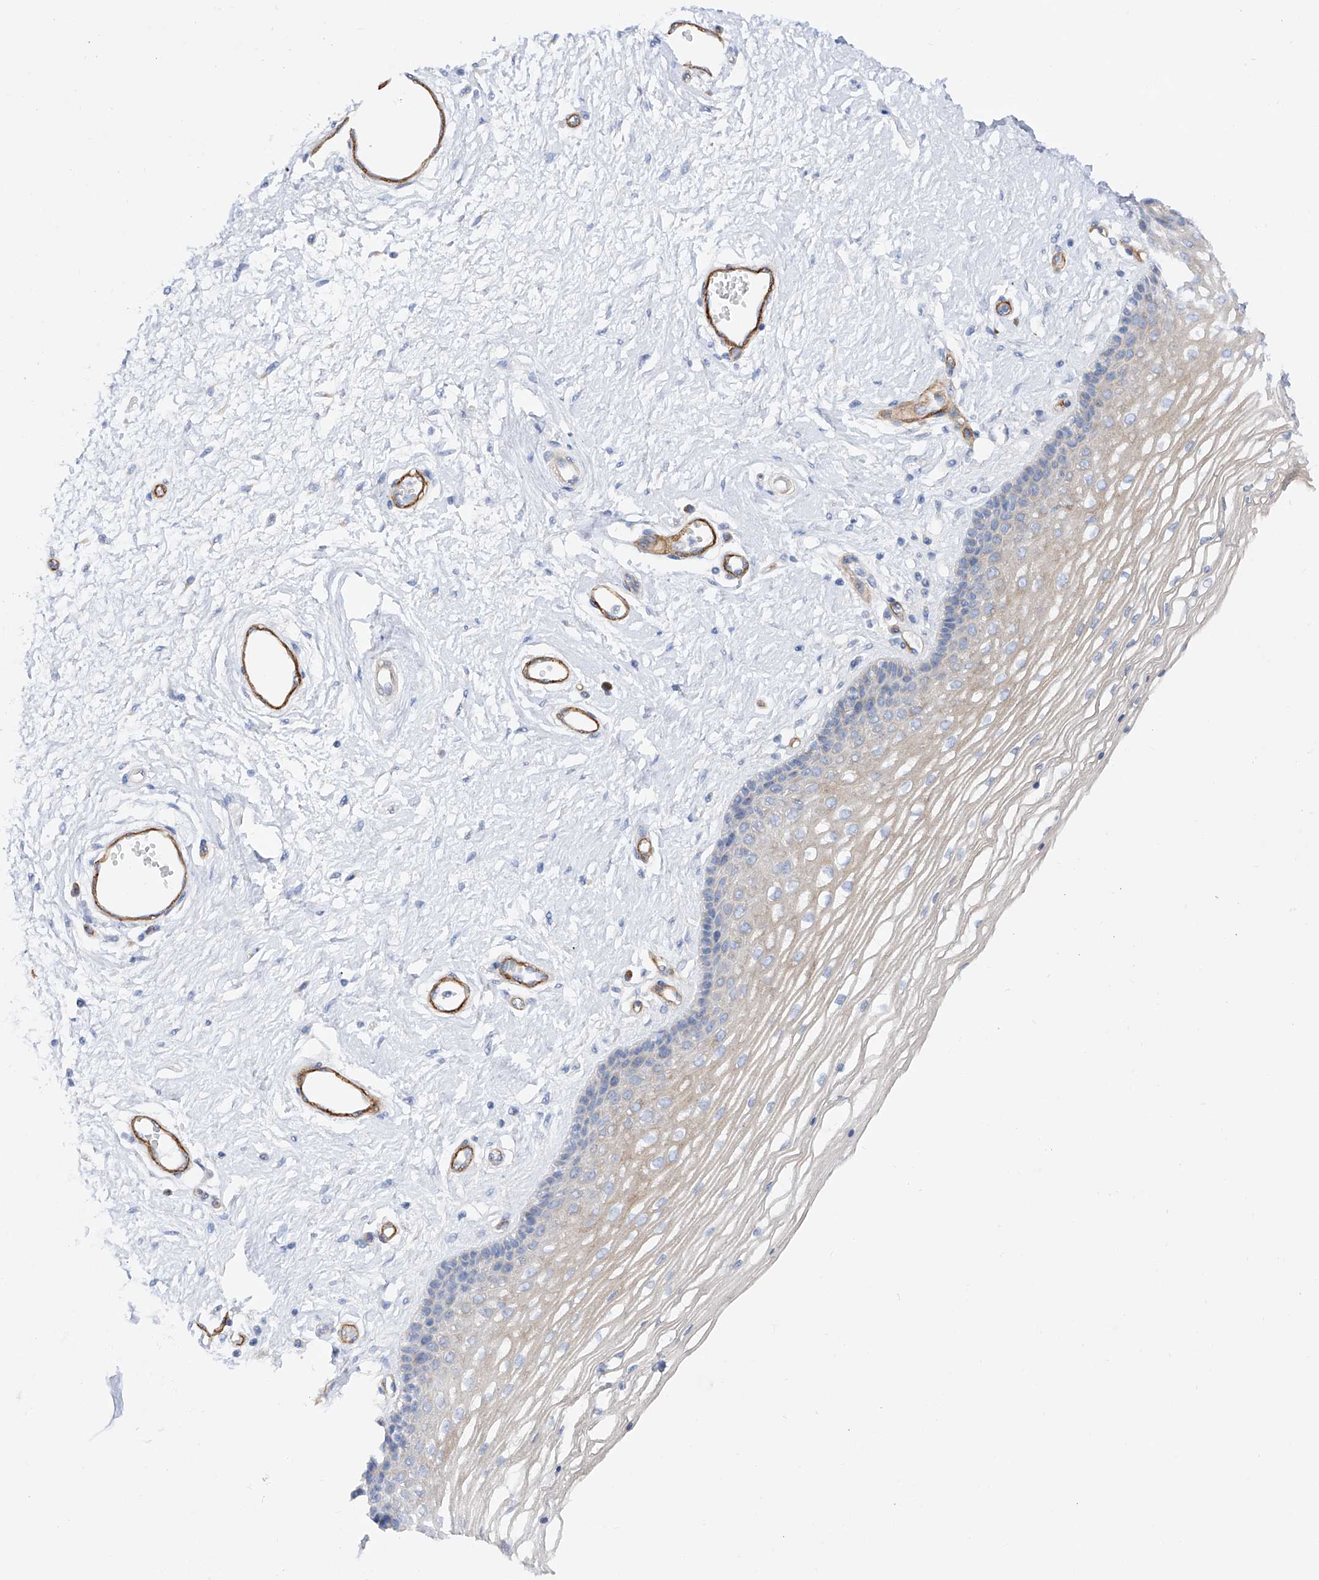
{"staining": {"intensity": "negative", "quantity": "none", "location": "none"}, "tissue": "vagina", "cell_type": "Squamous epithelial cells", "image_type": "normal", "snomed": [{"axis": "morphology", "description": "Normal tissue, NOS"}, {"axis": "topography", "description": "Vagina"}], "caption": "DAB (3,3'-diaminobenzidine) immunohistochemical staining of normal human vagina reveals no significant positivity in squamous epithelial cells. The staining is performed using DAB (3,3'-diaminobenzidine) brown chromogen with nuclei counter-stained in using hematoxylin.", "gene": "LCA5", "patient": {"sex": "female", "age": 46}}